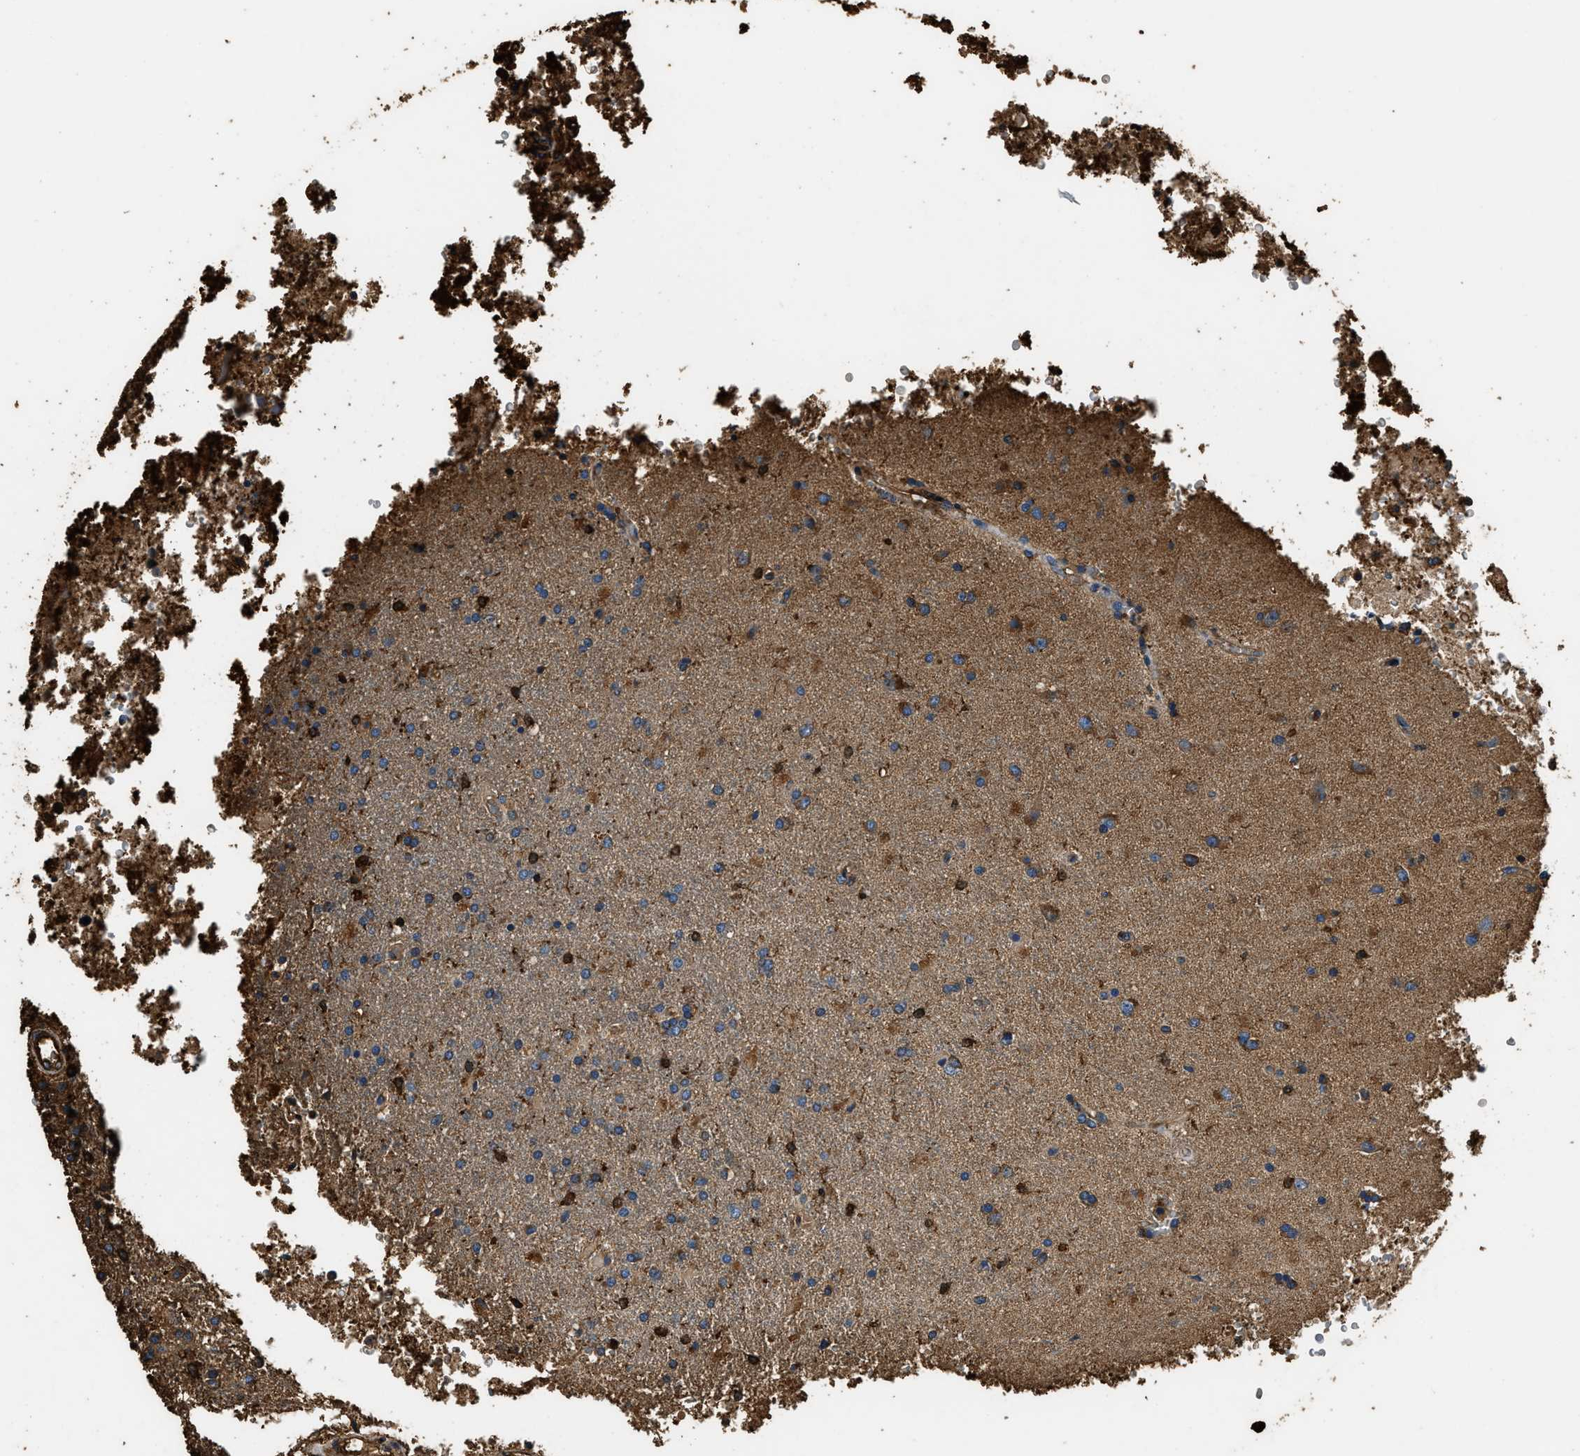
{"staining": {"intensity": "moderate", "quantity": "25%-75%", "location": "cytoplasmic/membranous"}, "tissue": "glioma", "cell_type": "Tumor cells", "image_type": "cancer", "snomed": [{"axis": "morphology", "description": "Normal tissue, NOS"}, {"axis": "morphology", "description": "Glioma, malignant, High grade"}, {"axis": "topography", "description": "Cerebral cortex"}], "caption": "This micrograph demonstrates IHC staining of glioma, with medium moderate cytoplasmic/membranous positivity in approximately 25%-75% of tumor cells.", "gene": "ACCS", "patient": {"sex": "male", "age": 77}}